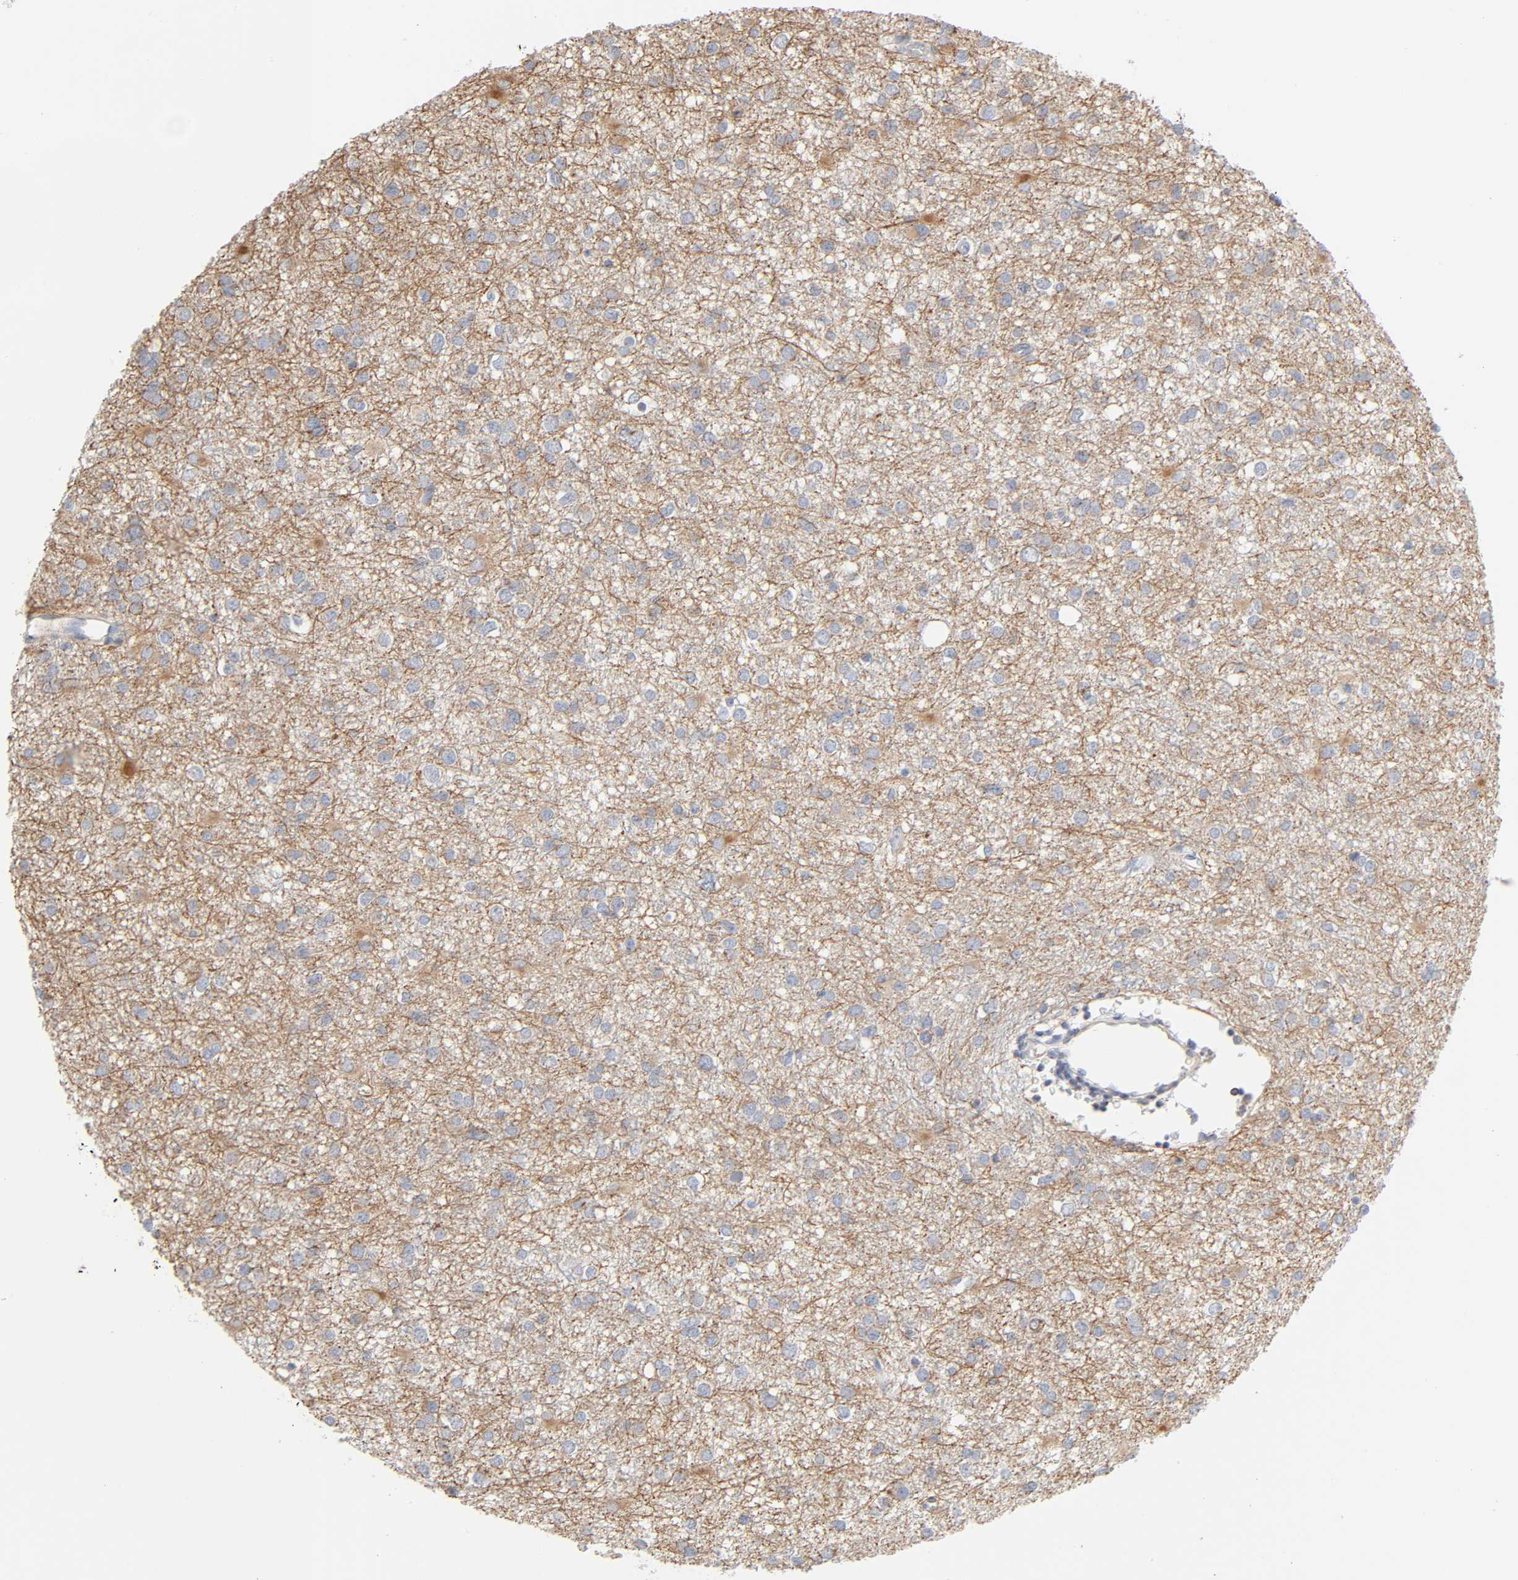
{"staining": {"intensity": "weak", "quantity": ">75%", "location": "cytoplasmic/membranous"}, "tissue": "glioma", "cell_type": "Tumor cells", "image_type": "cancer", "snomed": [{"axis": "morphology", "description": "Glioma, malignant, Low grade"}, {"axis": "topography", "description": "Brain"}], "caption": "Low-grade glioma (malignant) tissue reveals weak cytoplasmic/membranous staining in approximately >75% of tumor cells, visualized by immunohistochemistry.", "gene": "SYT16", "patient": {"sex": "male", "age": 42}}